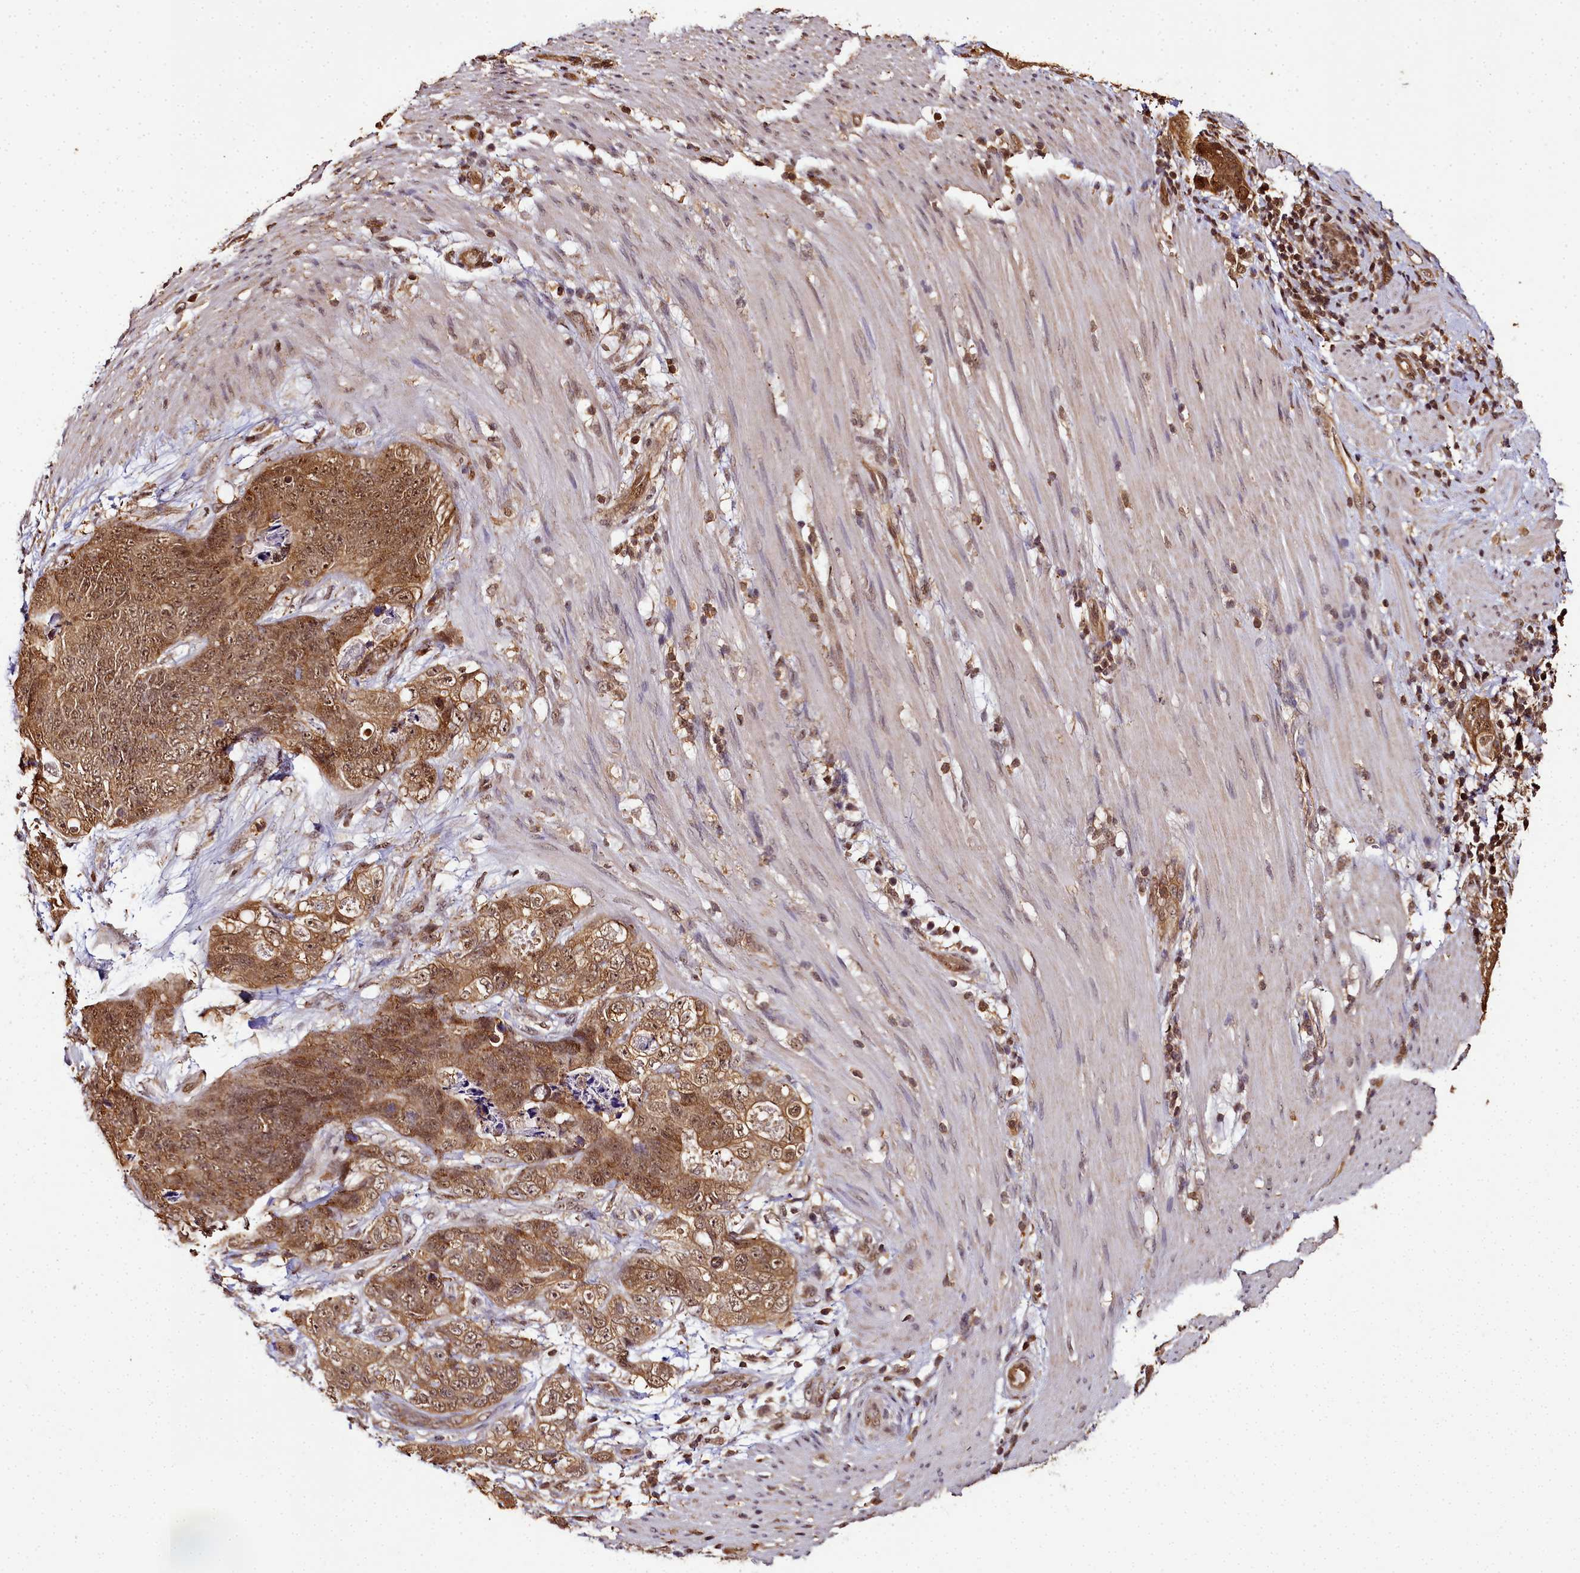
{"staining": {"intensity": "moderate", "quantity": ">75%", "location": "cytoplasmic/membranous,nuclear"}, "tissue": "stomach cancer", "cell_type": "Tumor cells", "image_type": "cancer", "snomed": [{"axis": "morphology", "description": "Normal tissue, NOS"}, {"axis": "morphology", "description": "Adenocarcinoma, NOS"}, {"axis": "topography", "description": "Stomach"}], "caption": "Immunohistochemical staining of adenocarcinoma (stomach) displays medium levels of moderate cytoplasmic/membranous and nuclear expression in approximately >75% of tumor cells. Nuclei are stained in blue.", "gene": "PPP4C", "patient": {"sex": "female", "age": 89}}